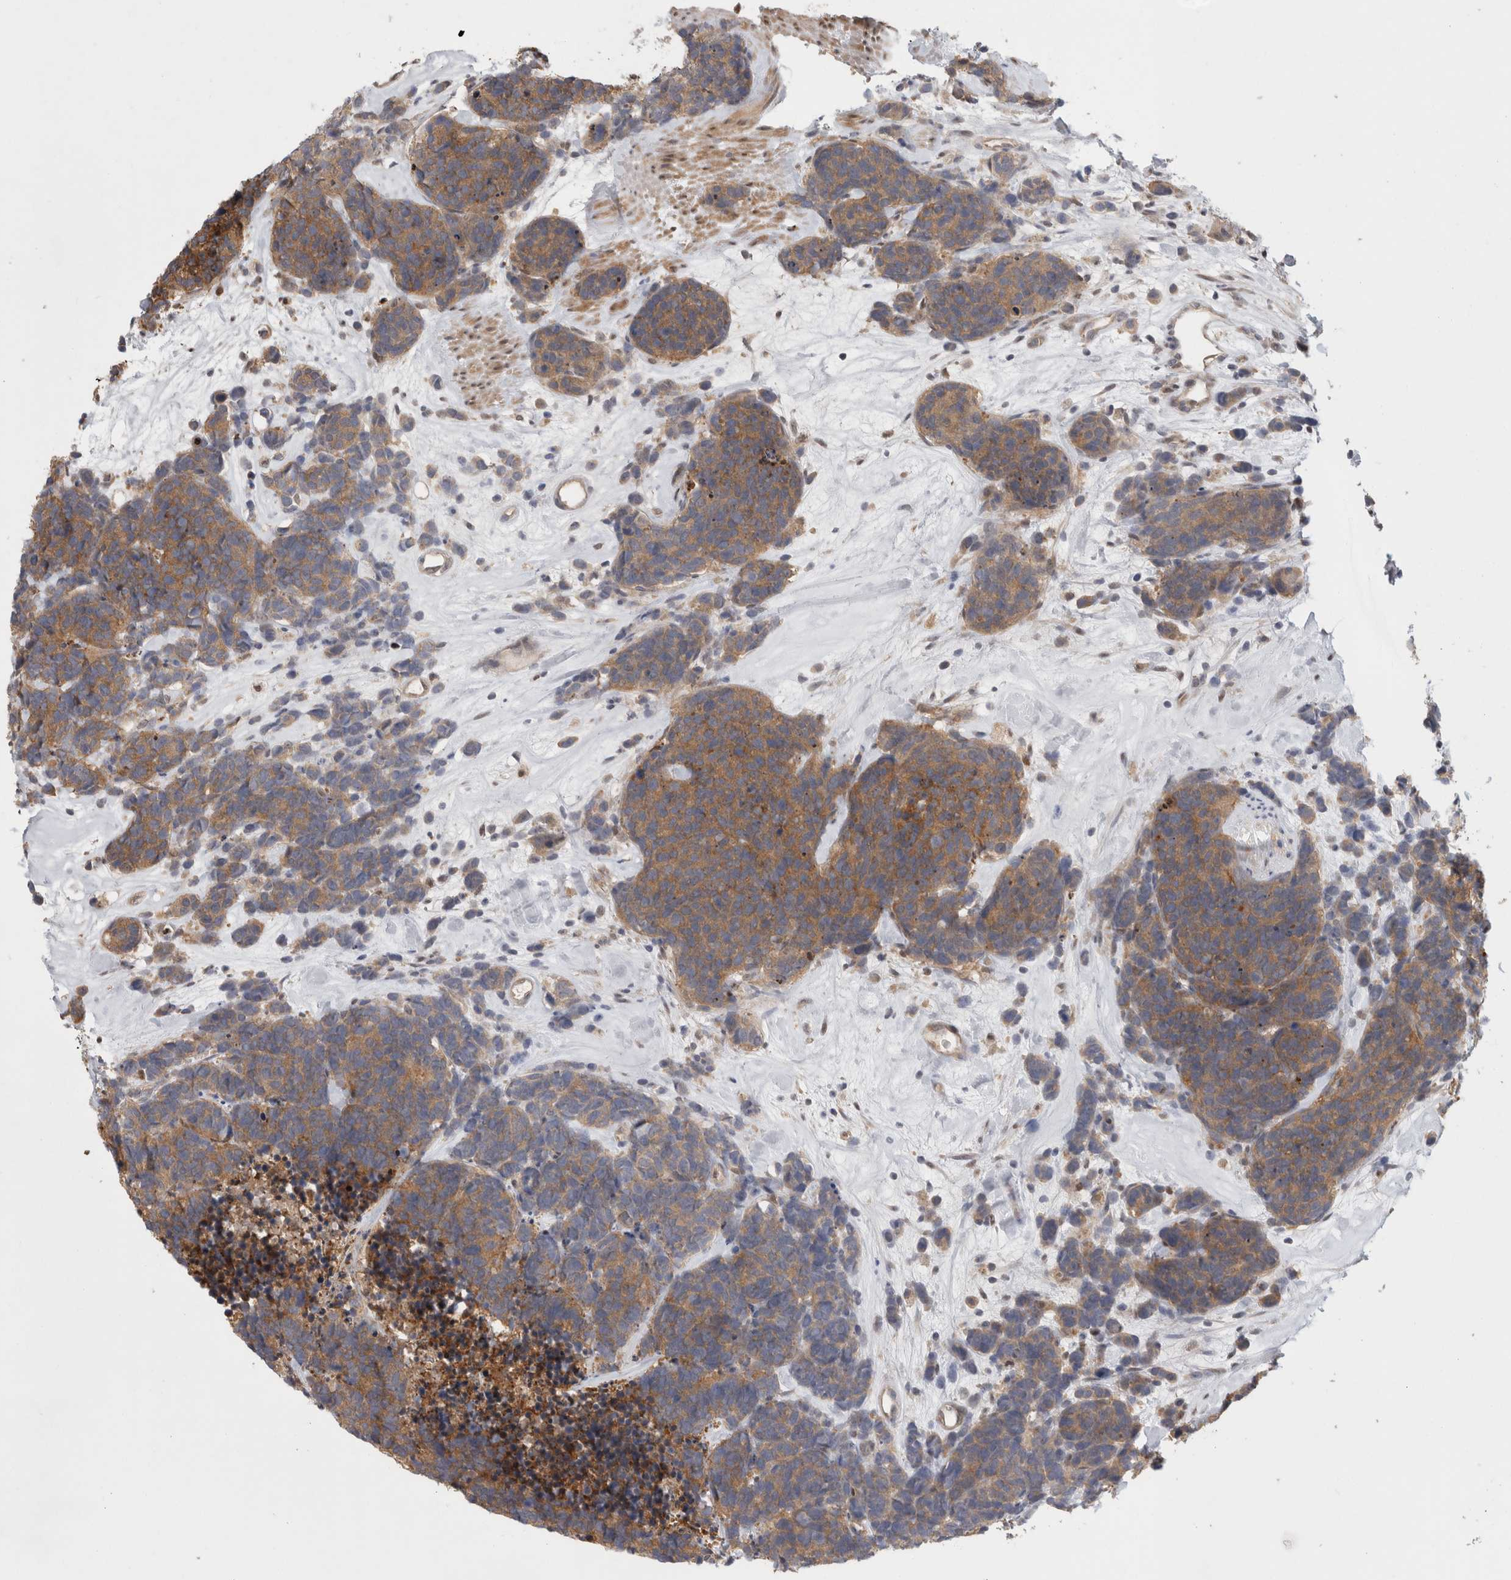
{"staining": {"intensity": "moderate", "quantity": ">75%", "location": "cytoplasmic/membranous"}, "tissue": "carcinoid", "cell_type": "Tumor cells", "image_type": "cancer", "snomed": [{"axis": "morphology", "description": "Carcinoma, NOS"}, {"axis": "morphology", "description": "Carcinoid, malignant, NOS"}, {"axis": "topography", "description": "Urinary bladder"}], "caption": "This histopathology image exhibits carcinoid stained with immunohistochemistry to label a protein in brown. The cytoplasmic/membranous of tumor cells show moderate positivity for the protein. Nuclei are counter-stained blue.", "gene": "PIGP", "patient": {"sex": "male", "age": 57}}